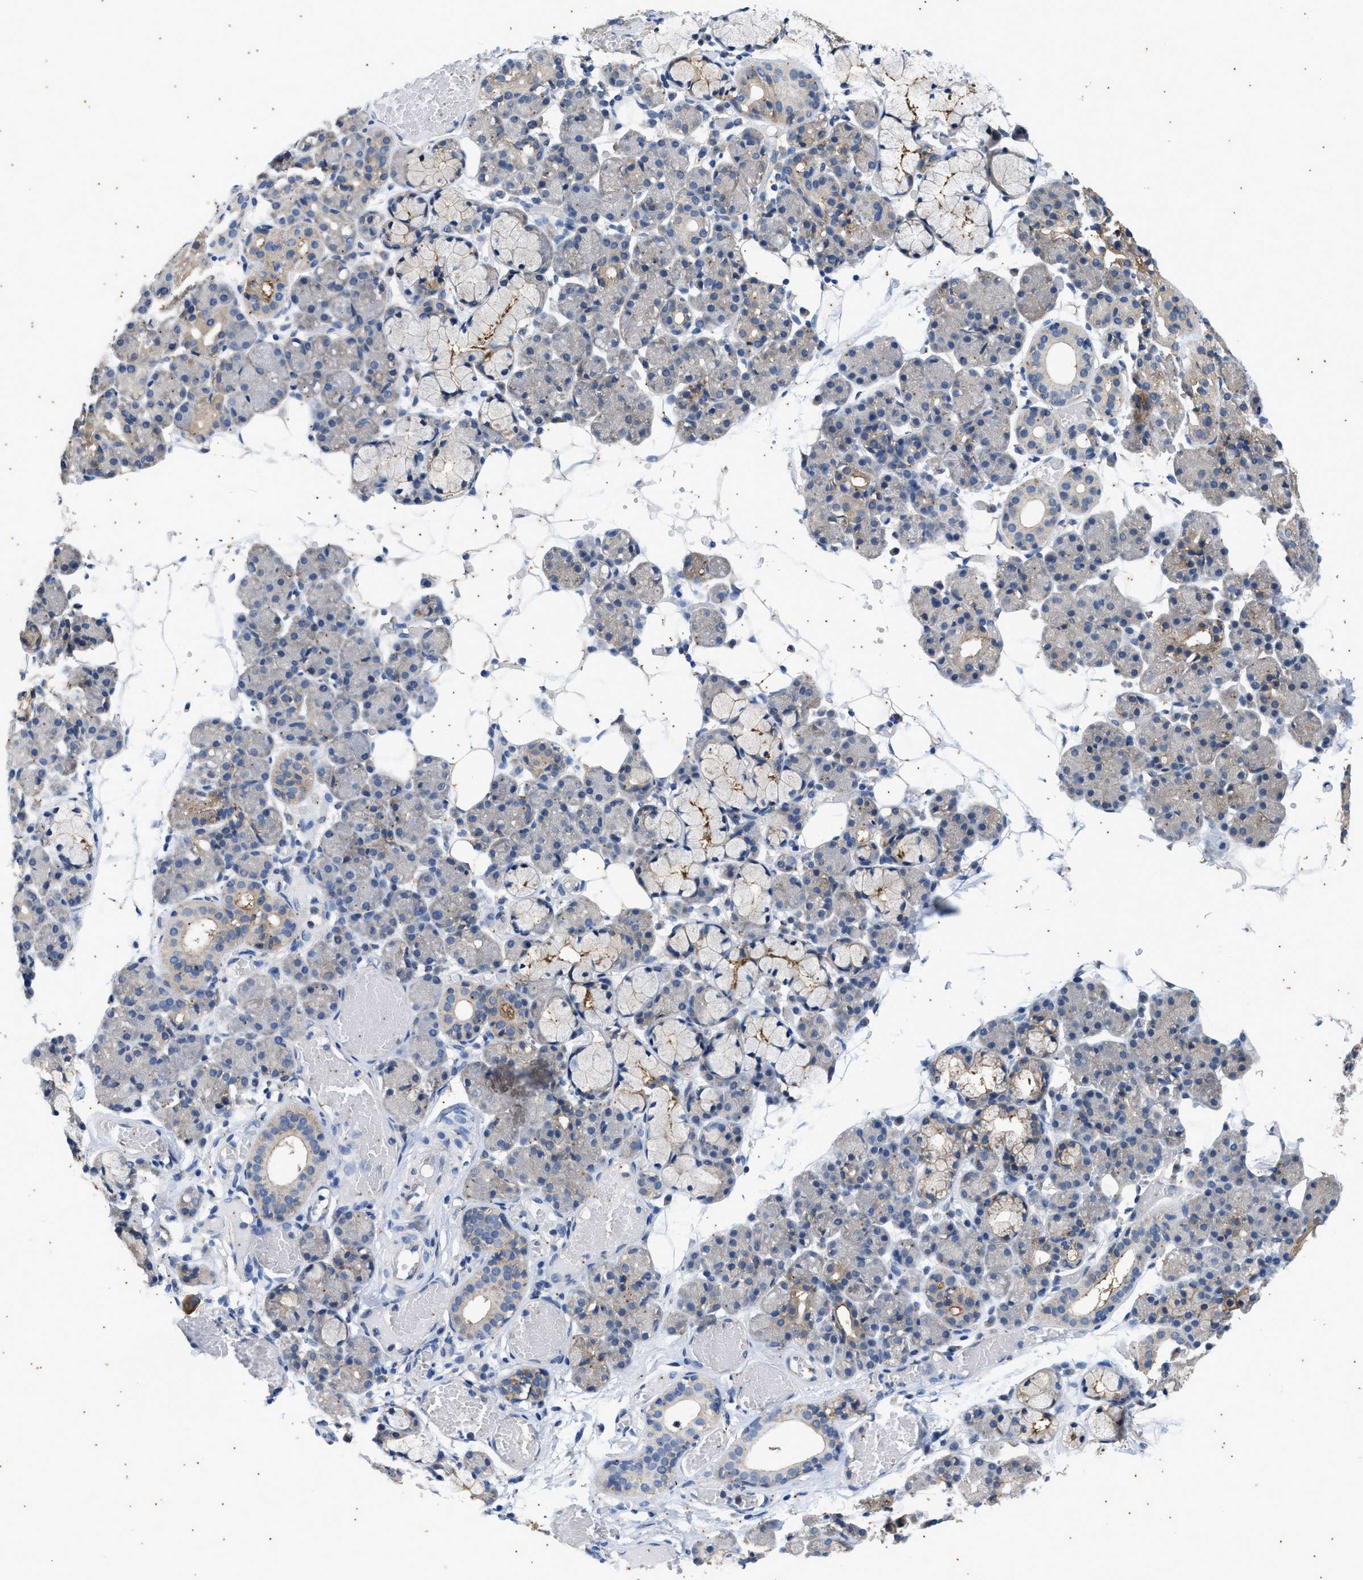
{"staining": {"intensity": "weak", "quantity": "<25%", "location": "cytoplasmic/membranous"}, "tissue": "salivary gland", "cell_type": "Glandular cells", "image_type": "normal", "snomed": [{"axis": "morphology", "description": "Normal tissue, NOS"}, {"axis": "topography", "description": "Salivary gland"}], "caption": "High power microscopy photomicrograph of an immunohistochemistry (IHC) photomicrograph of unremarkable salivary gland, revealing no significant staining in glandular cells. The staining is performed using DAB brown chromogen with nuclei counter-stained in using hematoxylin.", "gene": "COX19", "patient": {"sex": "male", "age": 63}}